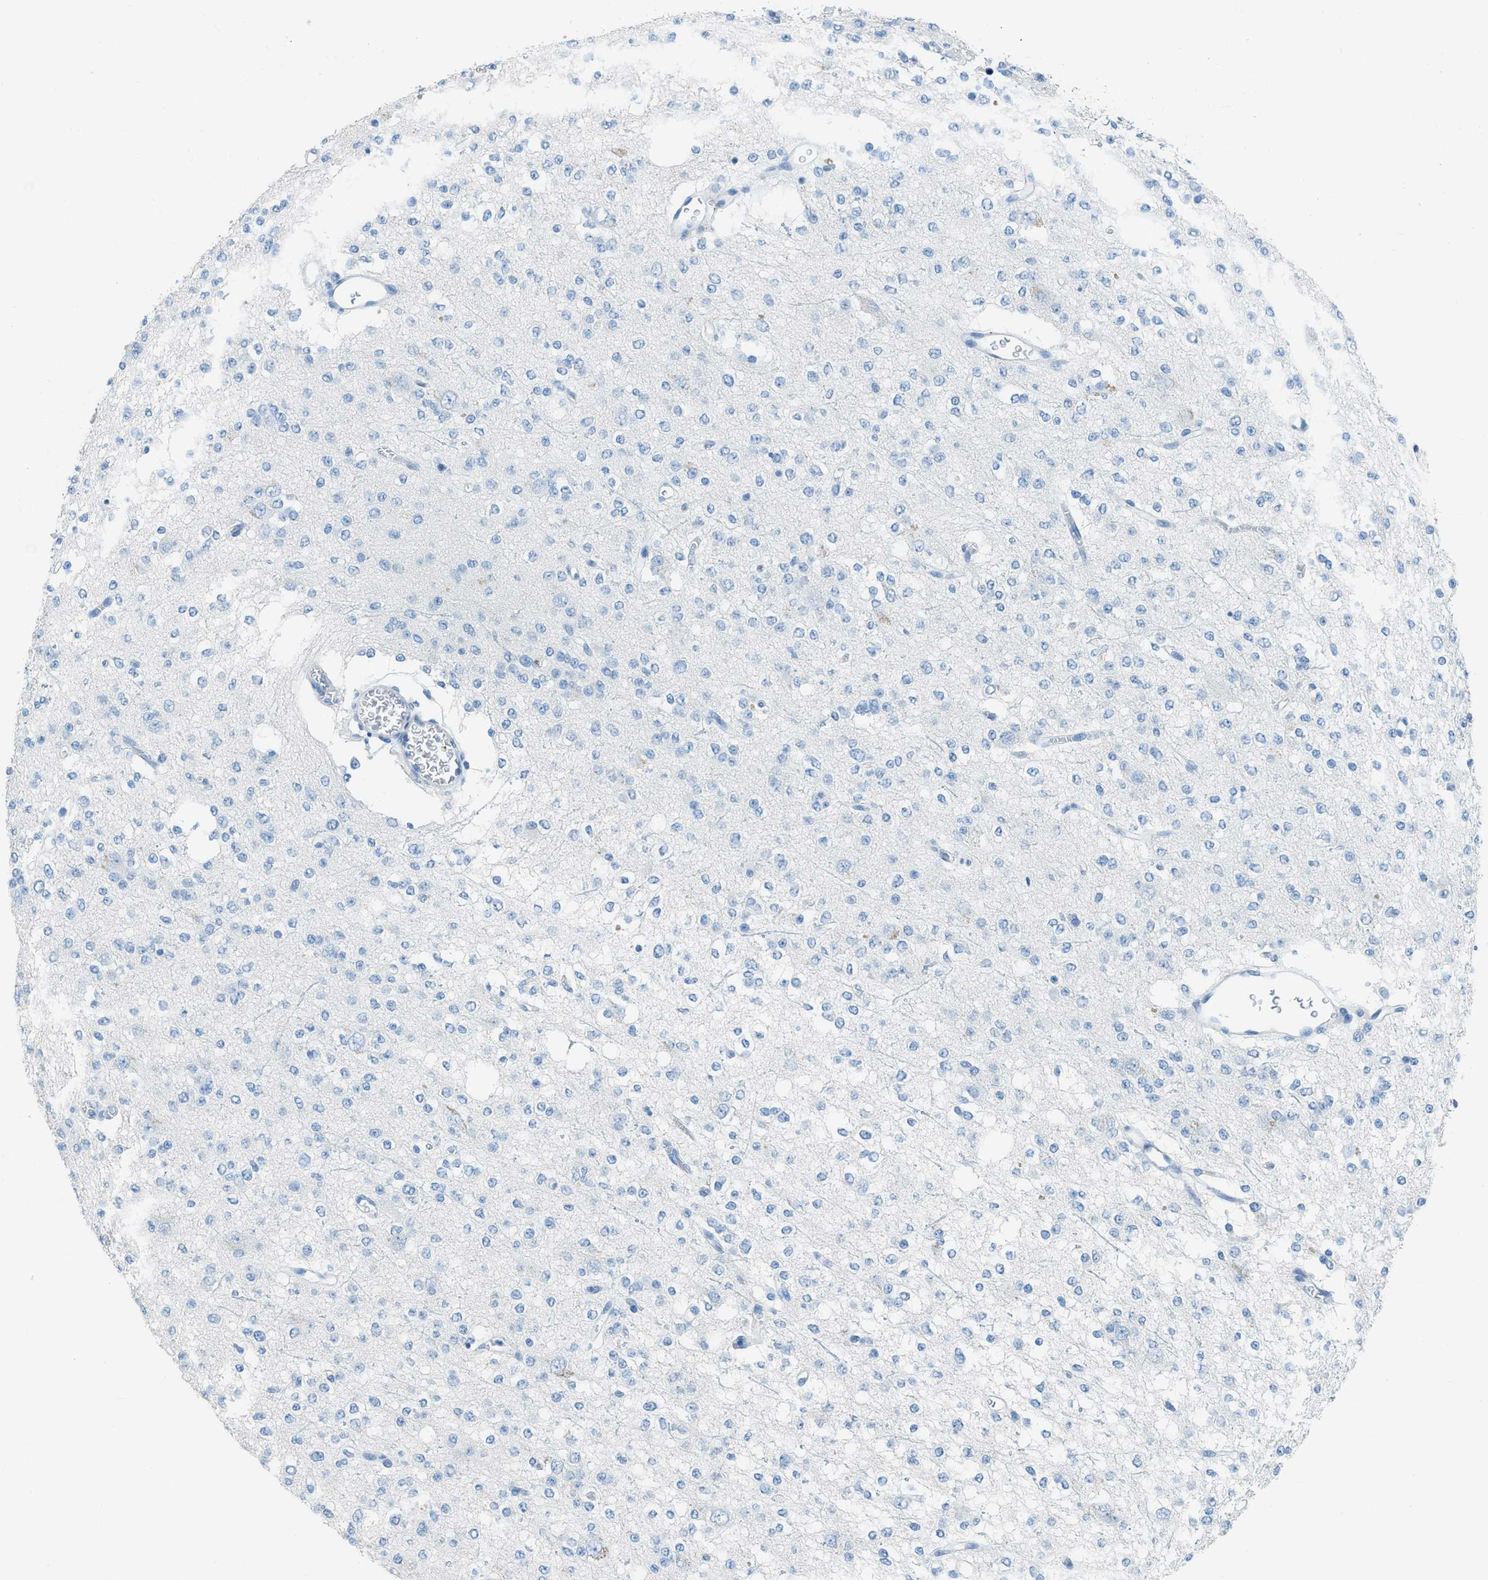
{"staining": {"intensity": "negative", "quantity": "none", "location": "none"}, "tissue": "glioma", "cell_type": "Tumor cells", "image_type": "cancer", "snomed": [{"axis": "morphology", "description": "Glioma, malignant, Low grade"}, {"axis": "topography", "description": "Brain"}], "caption": "Low-grade glioma (malignant) stained for a protein using immunohistochemistry (IHC) displays no positivity tumor cells.", "gene": "ACAN", "patient": {"sex": "male", "age": 38}}